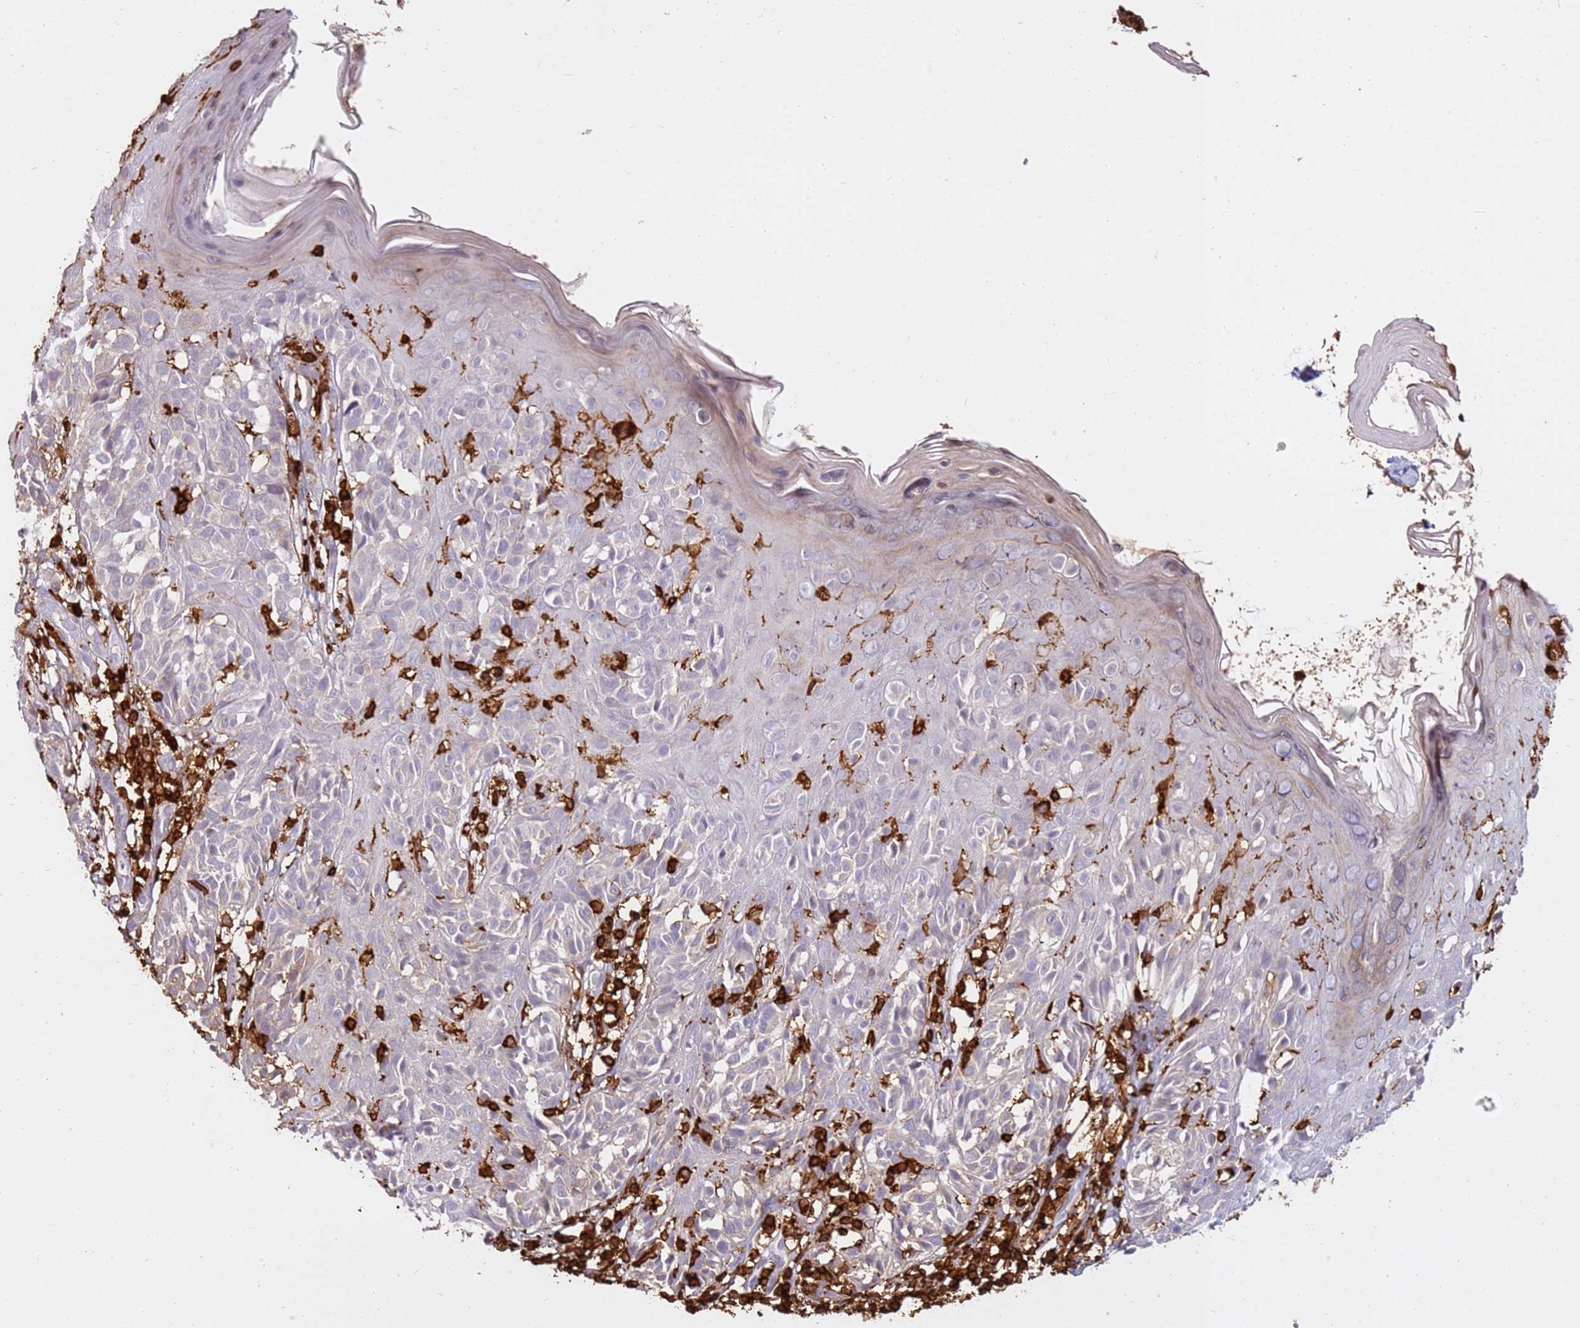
{"staining": {"intensity": "negative", "quantity": "none", "location": "none"}, "tissue": "melanoma", "cell_type": "Tumor cells", "image_type": "cancer", "snomed": [{"axis": "morphology", "description": "Malignant melanoma, NOS"}, {"axis": "topography", "description": "Skin"}], "caption": "DAB immunohistochemical staining of human melanoma shows no significant positivity in tumor cells. (Brightfield microscopy of DAB immunohistochemistry at high magnification).", "gene": "CORO1A", "patient": {"sex": "male", "age": 38}}